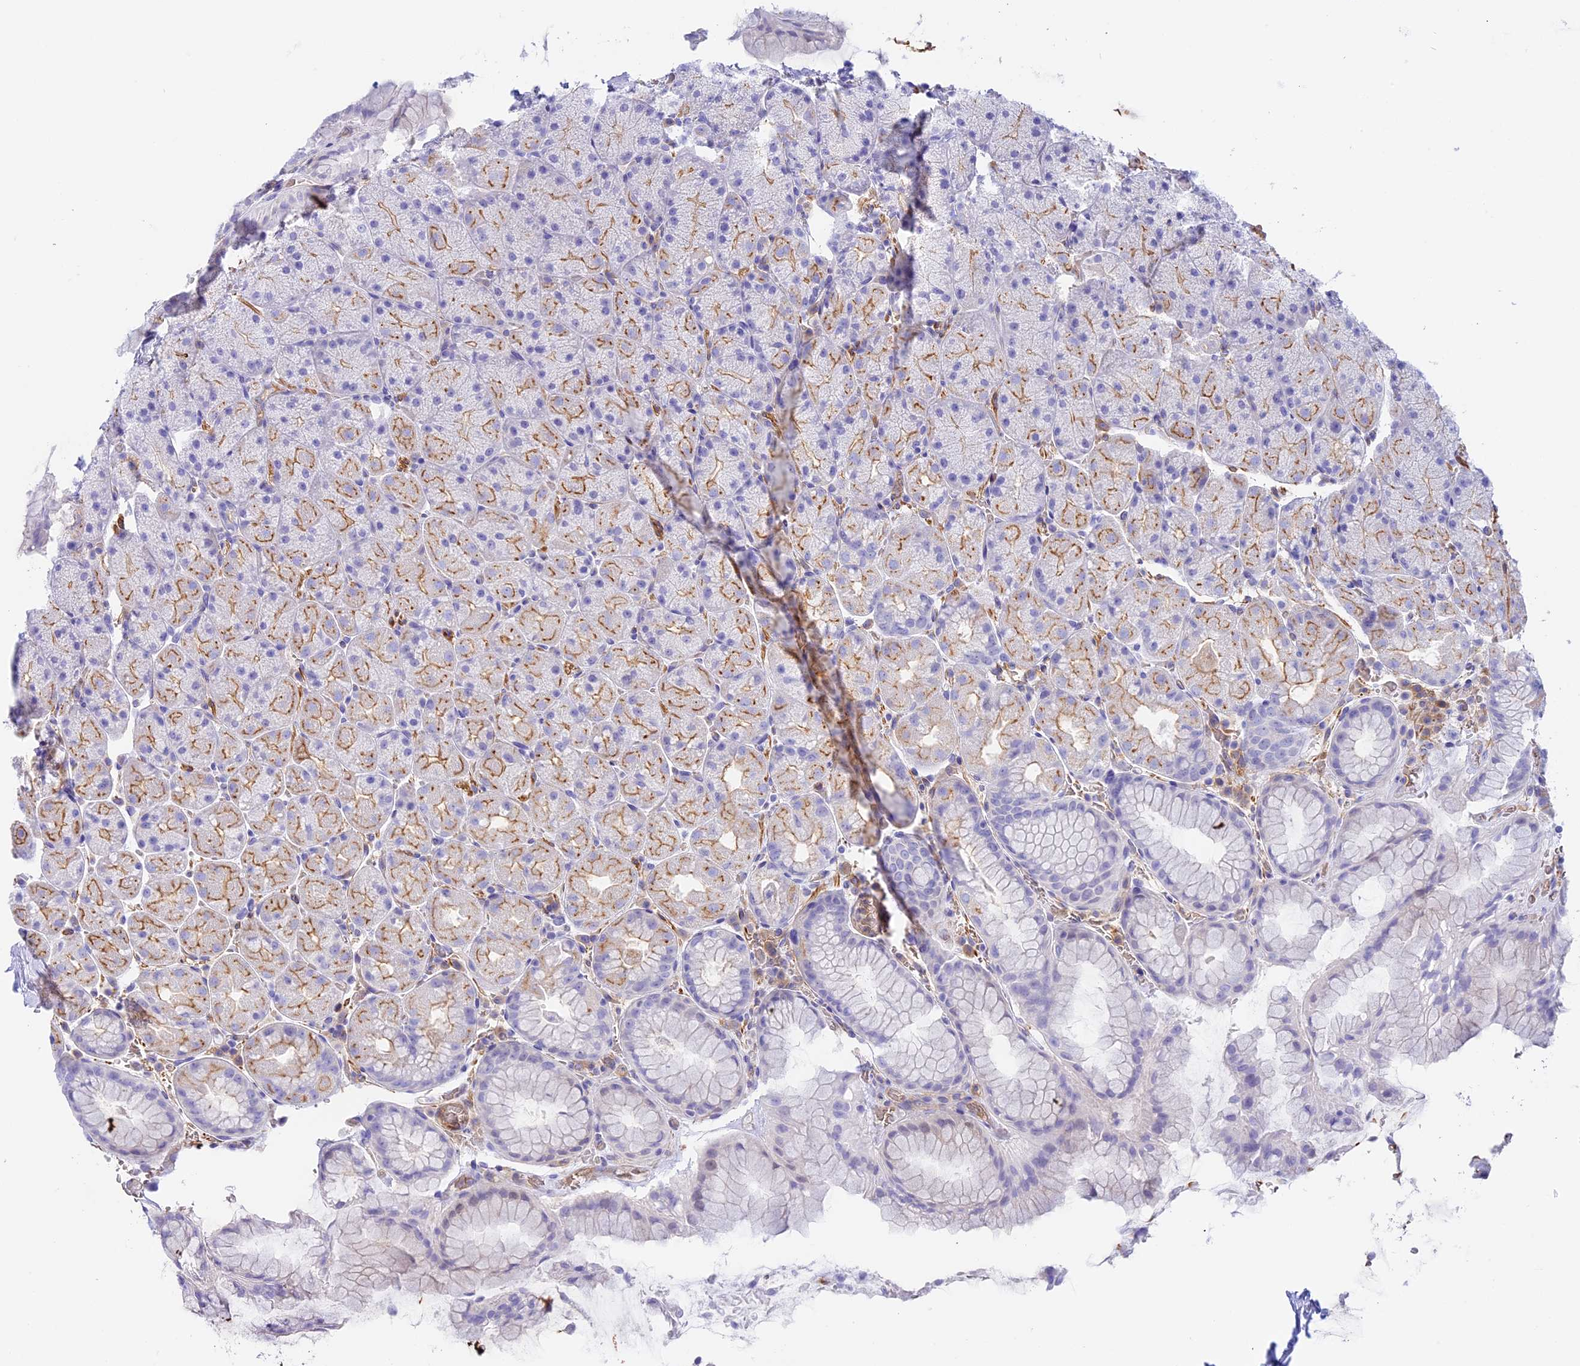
{"staining": {"intensity": "moderate", "quantity": "25%-75%", "location": "cytoplasmic/membranous"}, "tissue": "stomach", "cell_type": "Glandular cells", "image_type": "normal", "snomed": [{"axis": "morphology", "description": "Normal tissue, NOS"}, {"axis": "topography", "description": "Stomach, upper"}, {"axis": "topography", "description": "Stomach, lower"}], "caption": "Protein staining of benign stomach demonstrates moderate cytoplasmic/membranous staining in approximately 25%-75% of glandular cells. (DAB (3,3'-diaminobenzidine) IHC, brown staining for protein, blue staining for nuclei).", "gene": "HOMER3", "patient": {"sex": "male", "age": 67}}